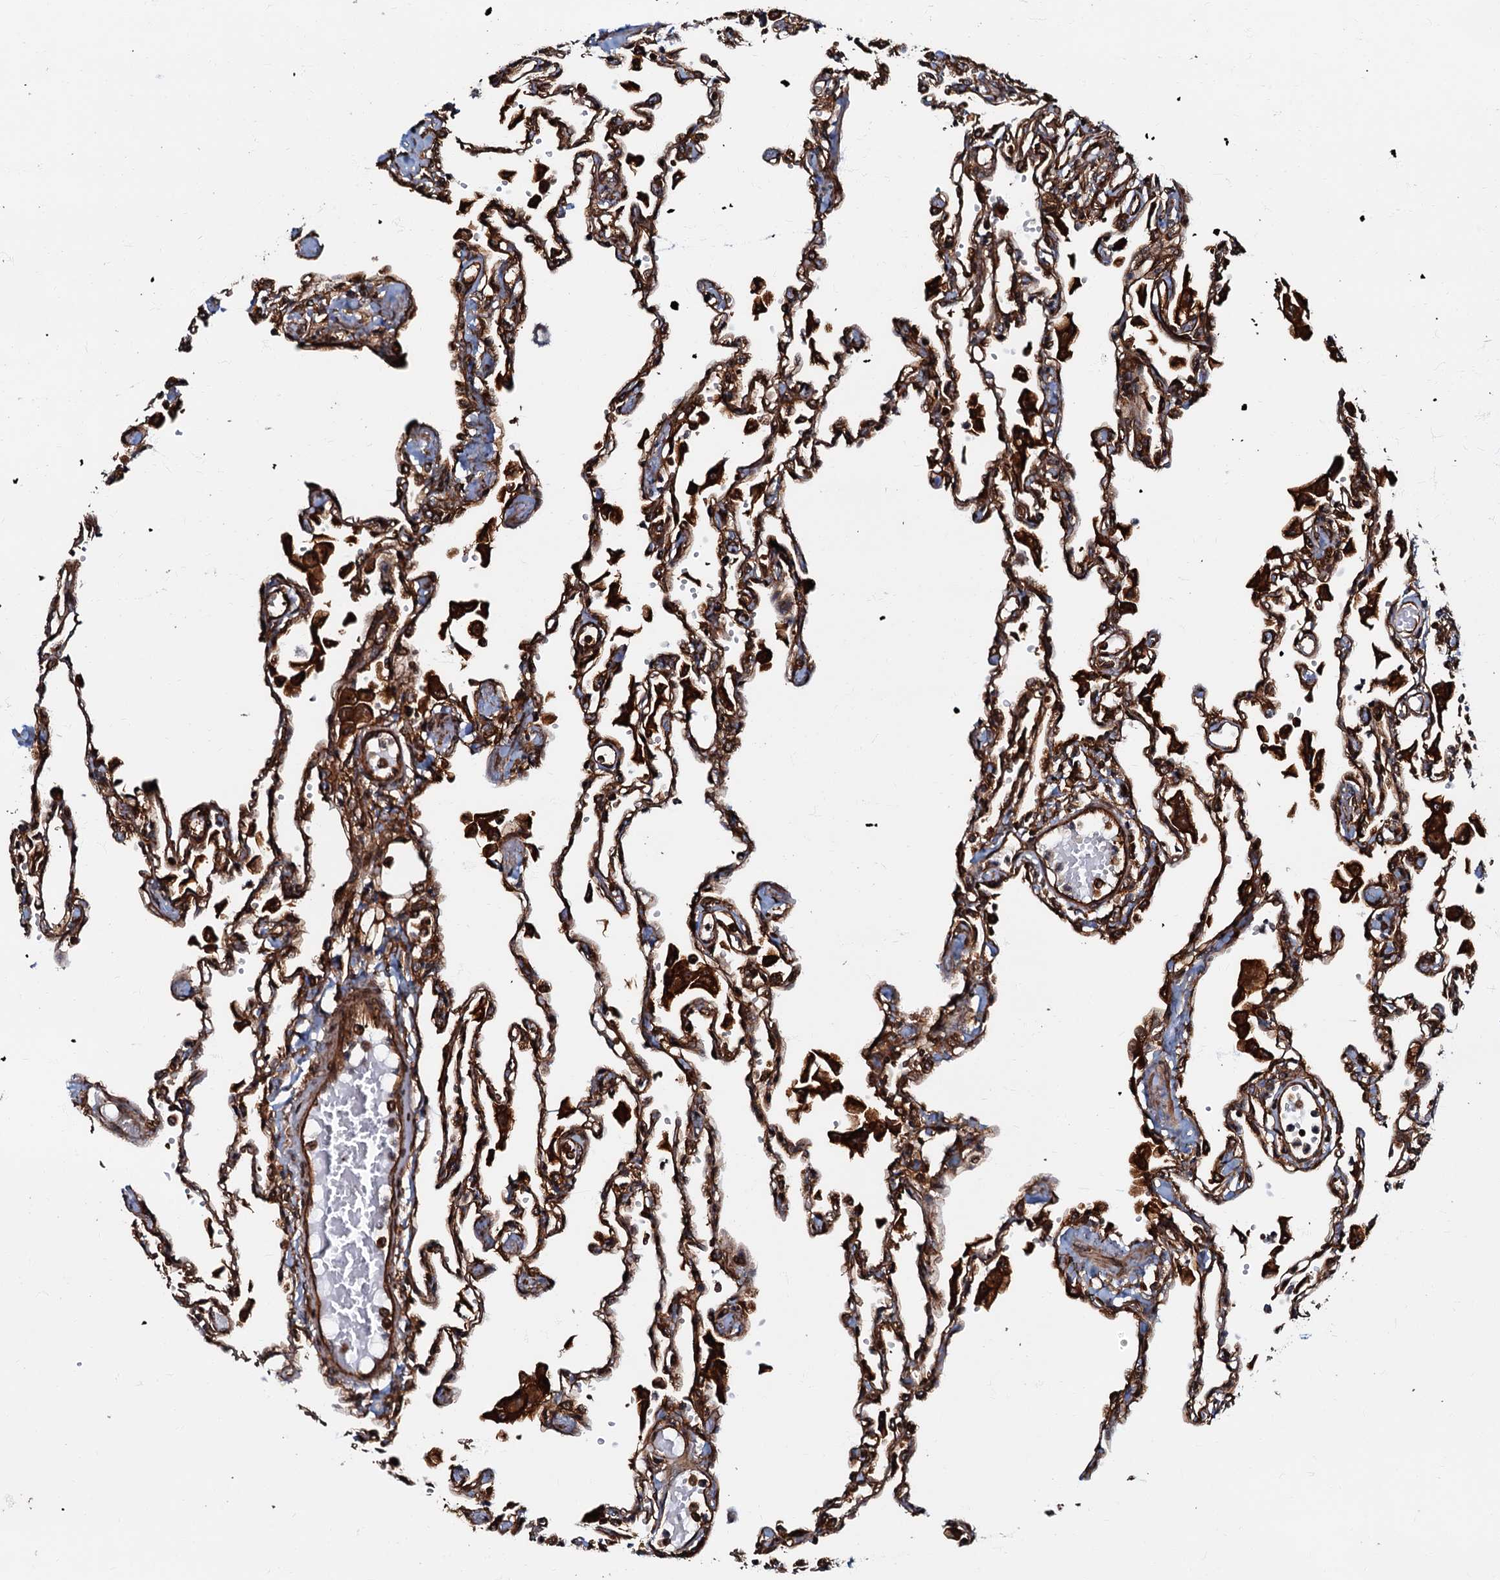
{"staining": {"intensity": "strong", "quantity": ">75%", "location": "cytoplasmic/membranous"}, "tissue": "lung", "cell_type": "Alveolar cells", "image_type": "normal", "snomed": [{"axis": "morphology", "description": "Normal tissue, NOS"}, {"axis": "topography", "description": "Bronchus"}, {"axis": "topography", "description": "Lung"}], "caption": "This image exhibits immunohistochemistry staining of benign human lung, with high strong cytoplasmic/membranous expression in about >75% of alveolar cells.", "gene": "BLOC1S6", "patient": {"sex": "female", "age": 49}}